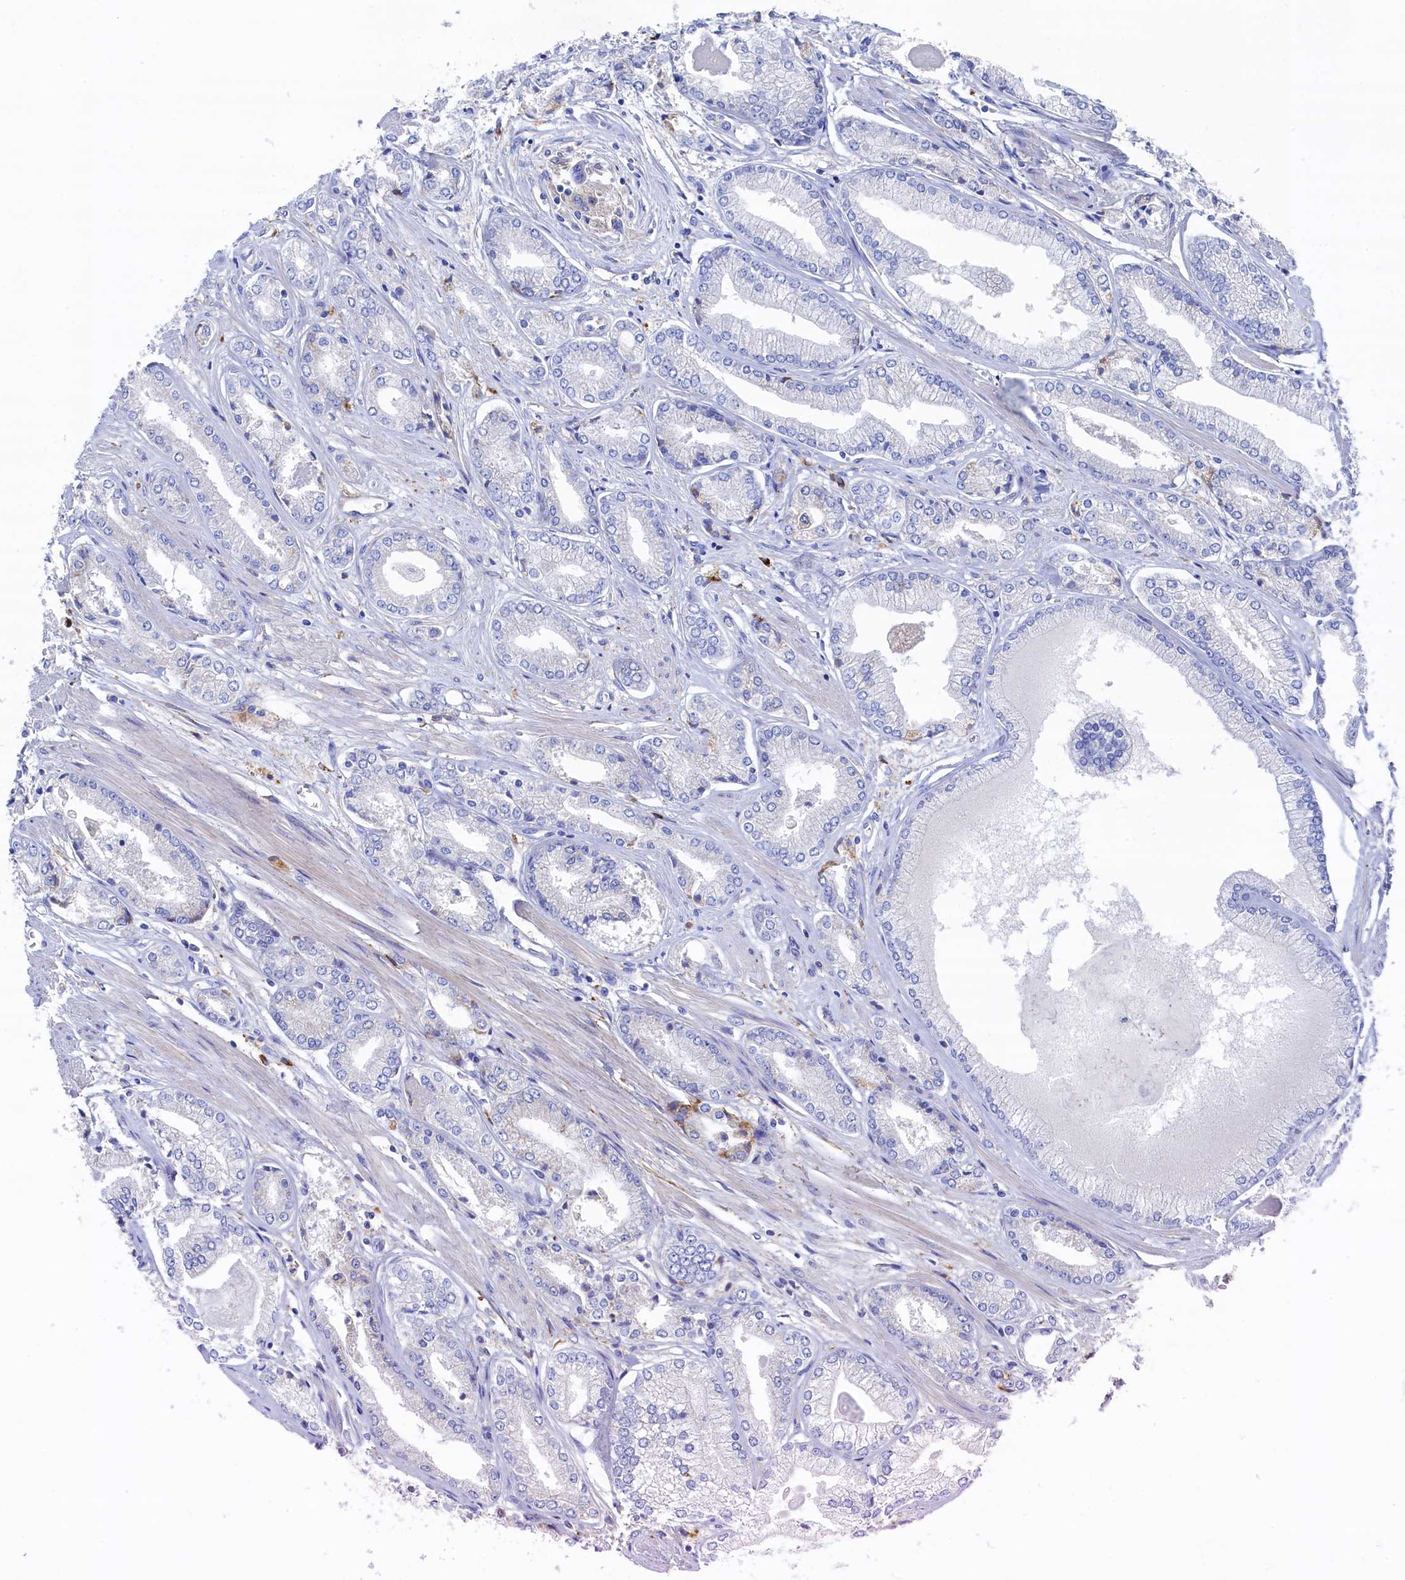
{"staining": {"intensity": "negative", "quantity": "none", "location": "none"}, "tissue": "prostate cancer", "cell_type": "Tumor cells", "image_type": "cancer", "snomed": [{"axis": "morphology", "description": "Adenocarcinoma, Low grade"}, {"axis": "topography", "description": "Prostate"}], "caption": "Micrograph shows no protein staining in tumor cells of prostate adenocarcinoma (low-grade) tissue.", "gene": "C12orf73", "patient": {"sex": "male", "age": 60}}